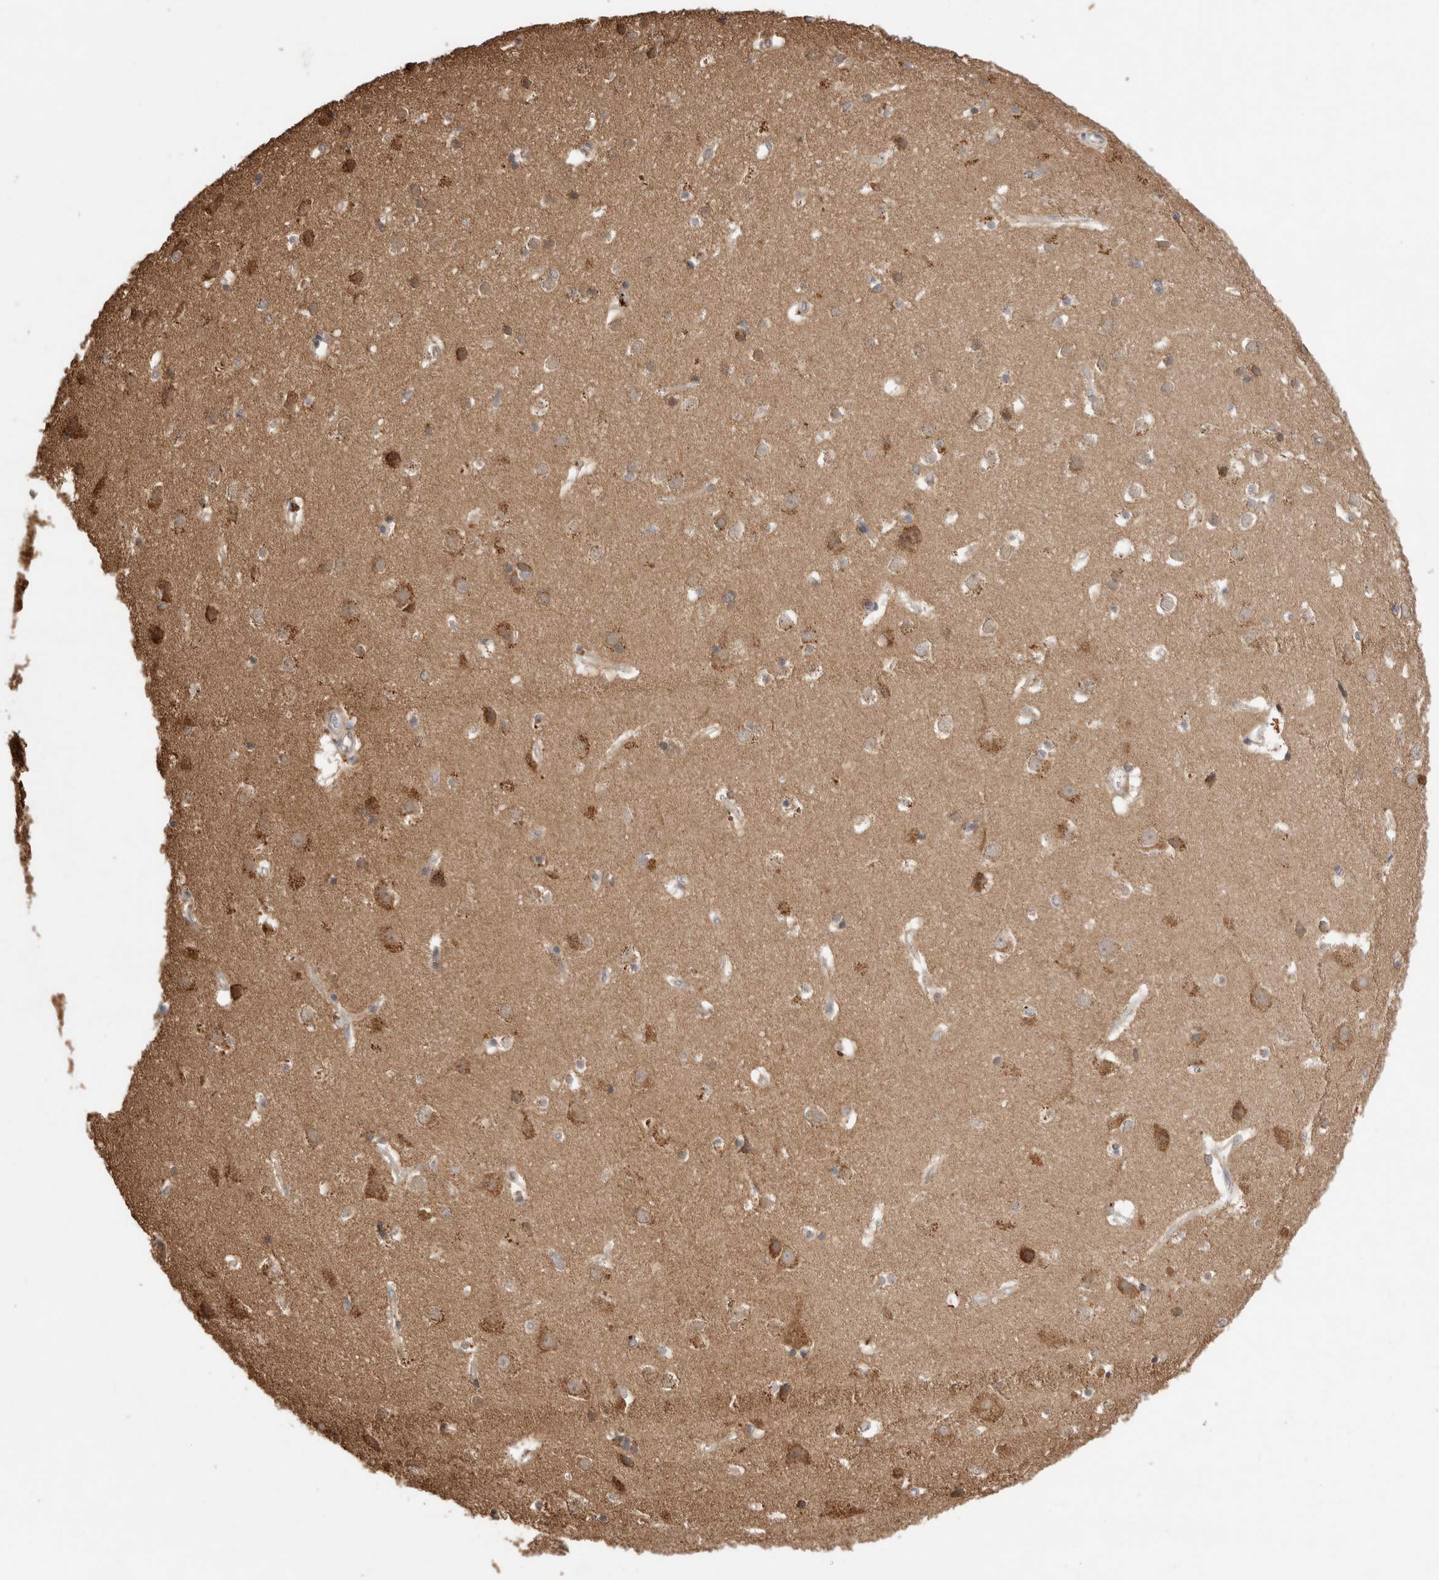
{"staining": {"intensity": "negative", "quantity": "none", "location": "none"}, "tissue": "cerebral cortex", "cell_type": "Endothelial cells", "image_type": "normal", "snomed": [{"axis": "morphology", "description": "Normal tissue, NOS"}, {"axis": "topography", "description": "Cerebral cortex"}], "caption": "Endothelial cells show no significant protein staining in unremarkable cerebral cortex. Nuclei are stained in blue.", "gene": "IMMP2L", "patient": {"sex": "male", "age": 54}}